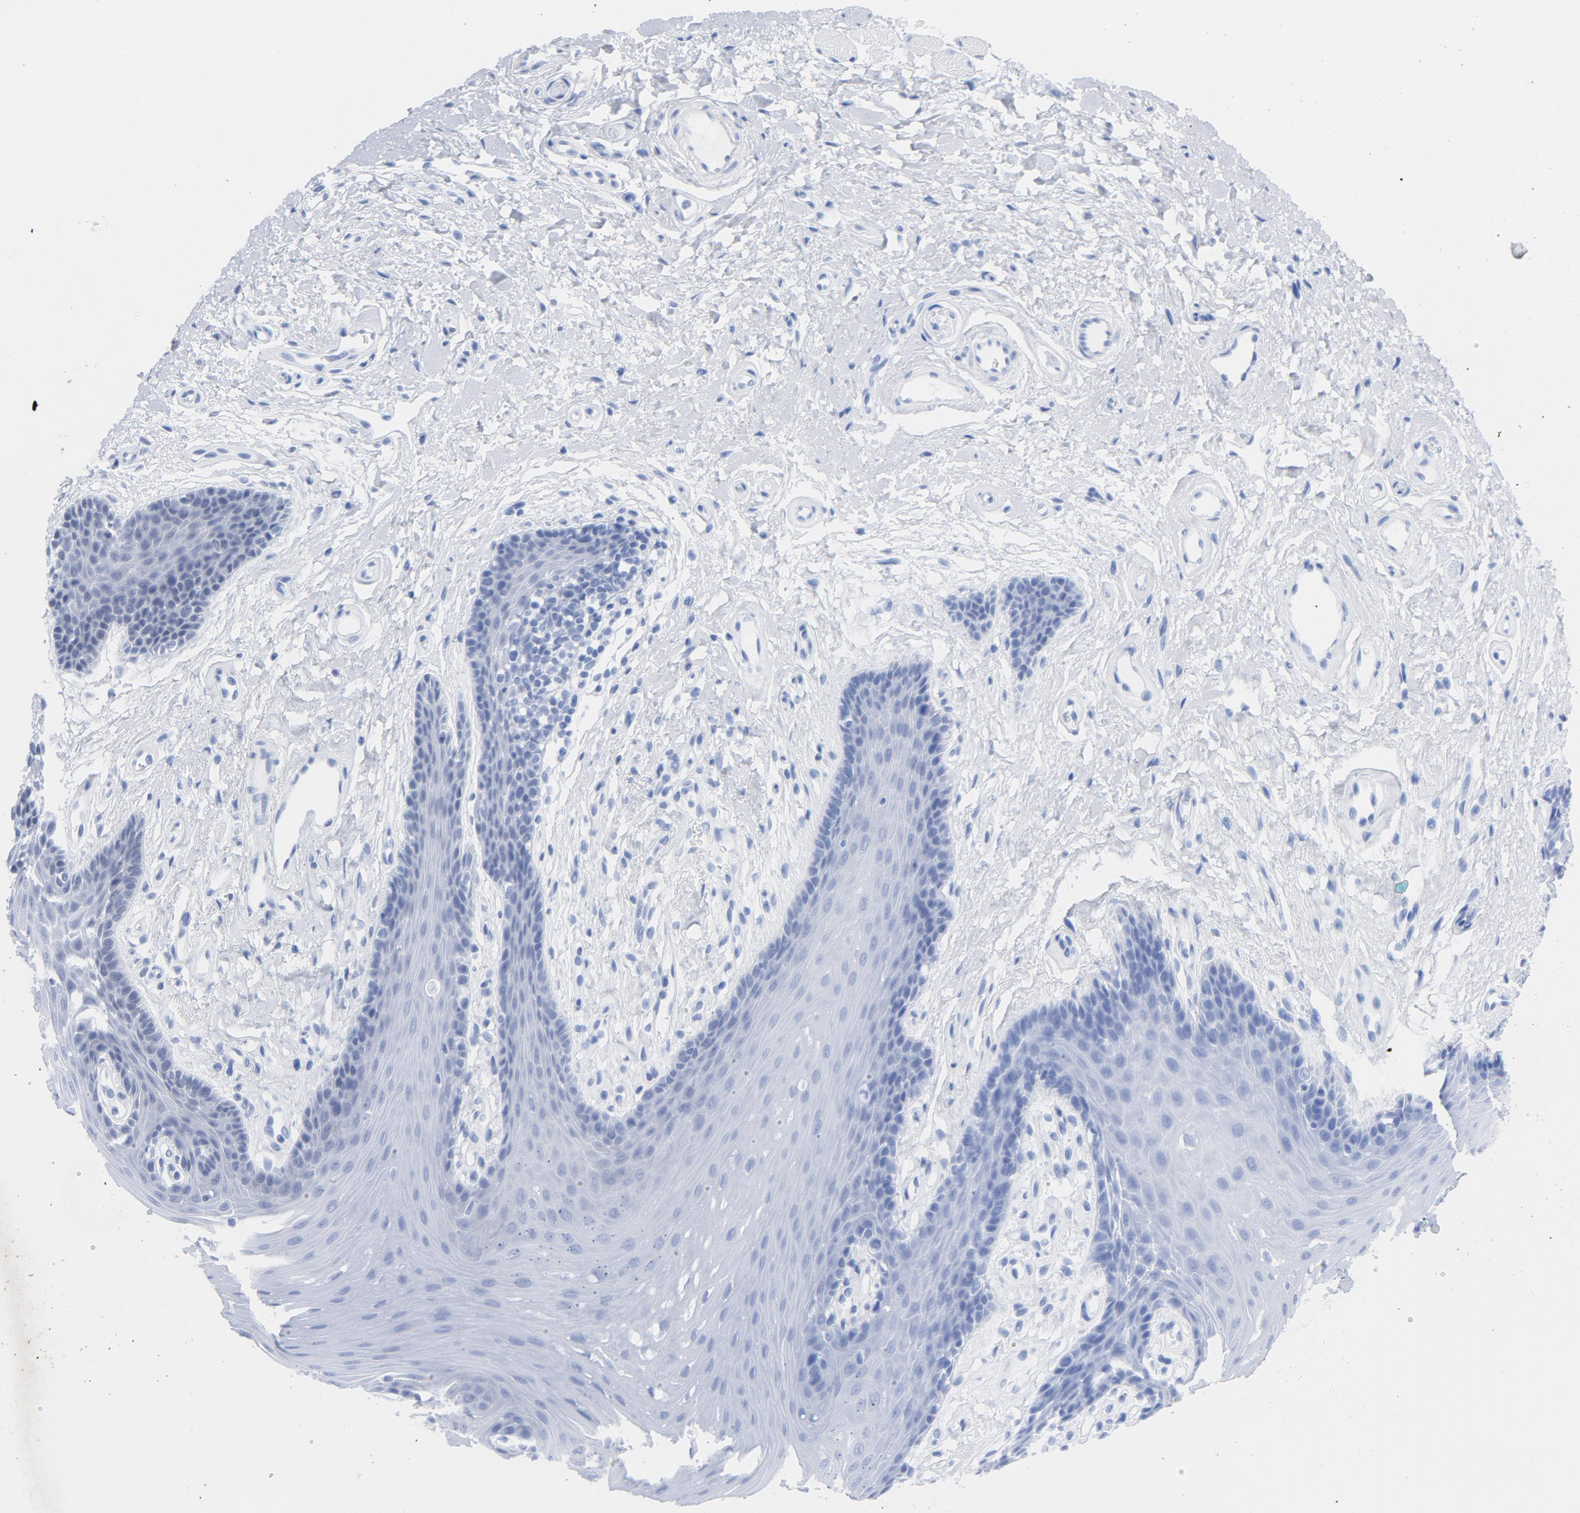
{"staining": {"intensity": "negative", "quantity": "none", "location": "none"}, "tissue": "oral mucosa", "cell_type": "Squamous epithelial cells", "image_type": "normal", "snomed": [{"axis": "morphology", "description": "Normal tissue, NOS"}, {"axis": "topography", "description": "Oral tissue"}], "caption": "Protein analysis of unremarkable oral mucosa shows no significant expression in squamous epithelial cells. Nuclei are stained in blue.", "gene": "NFIC", "patient": {"sex": "male", "age": 62}}